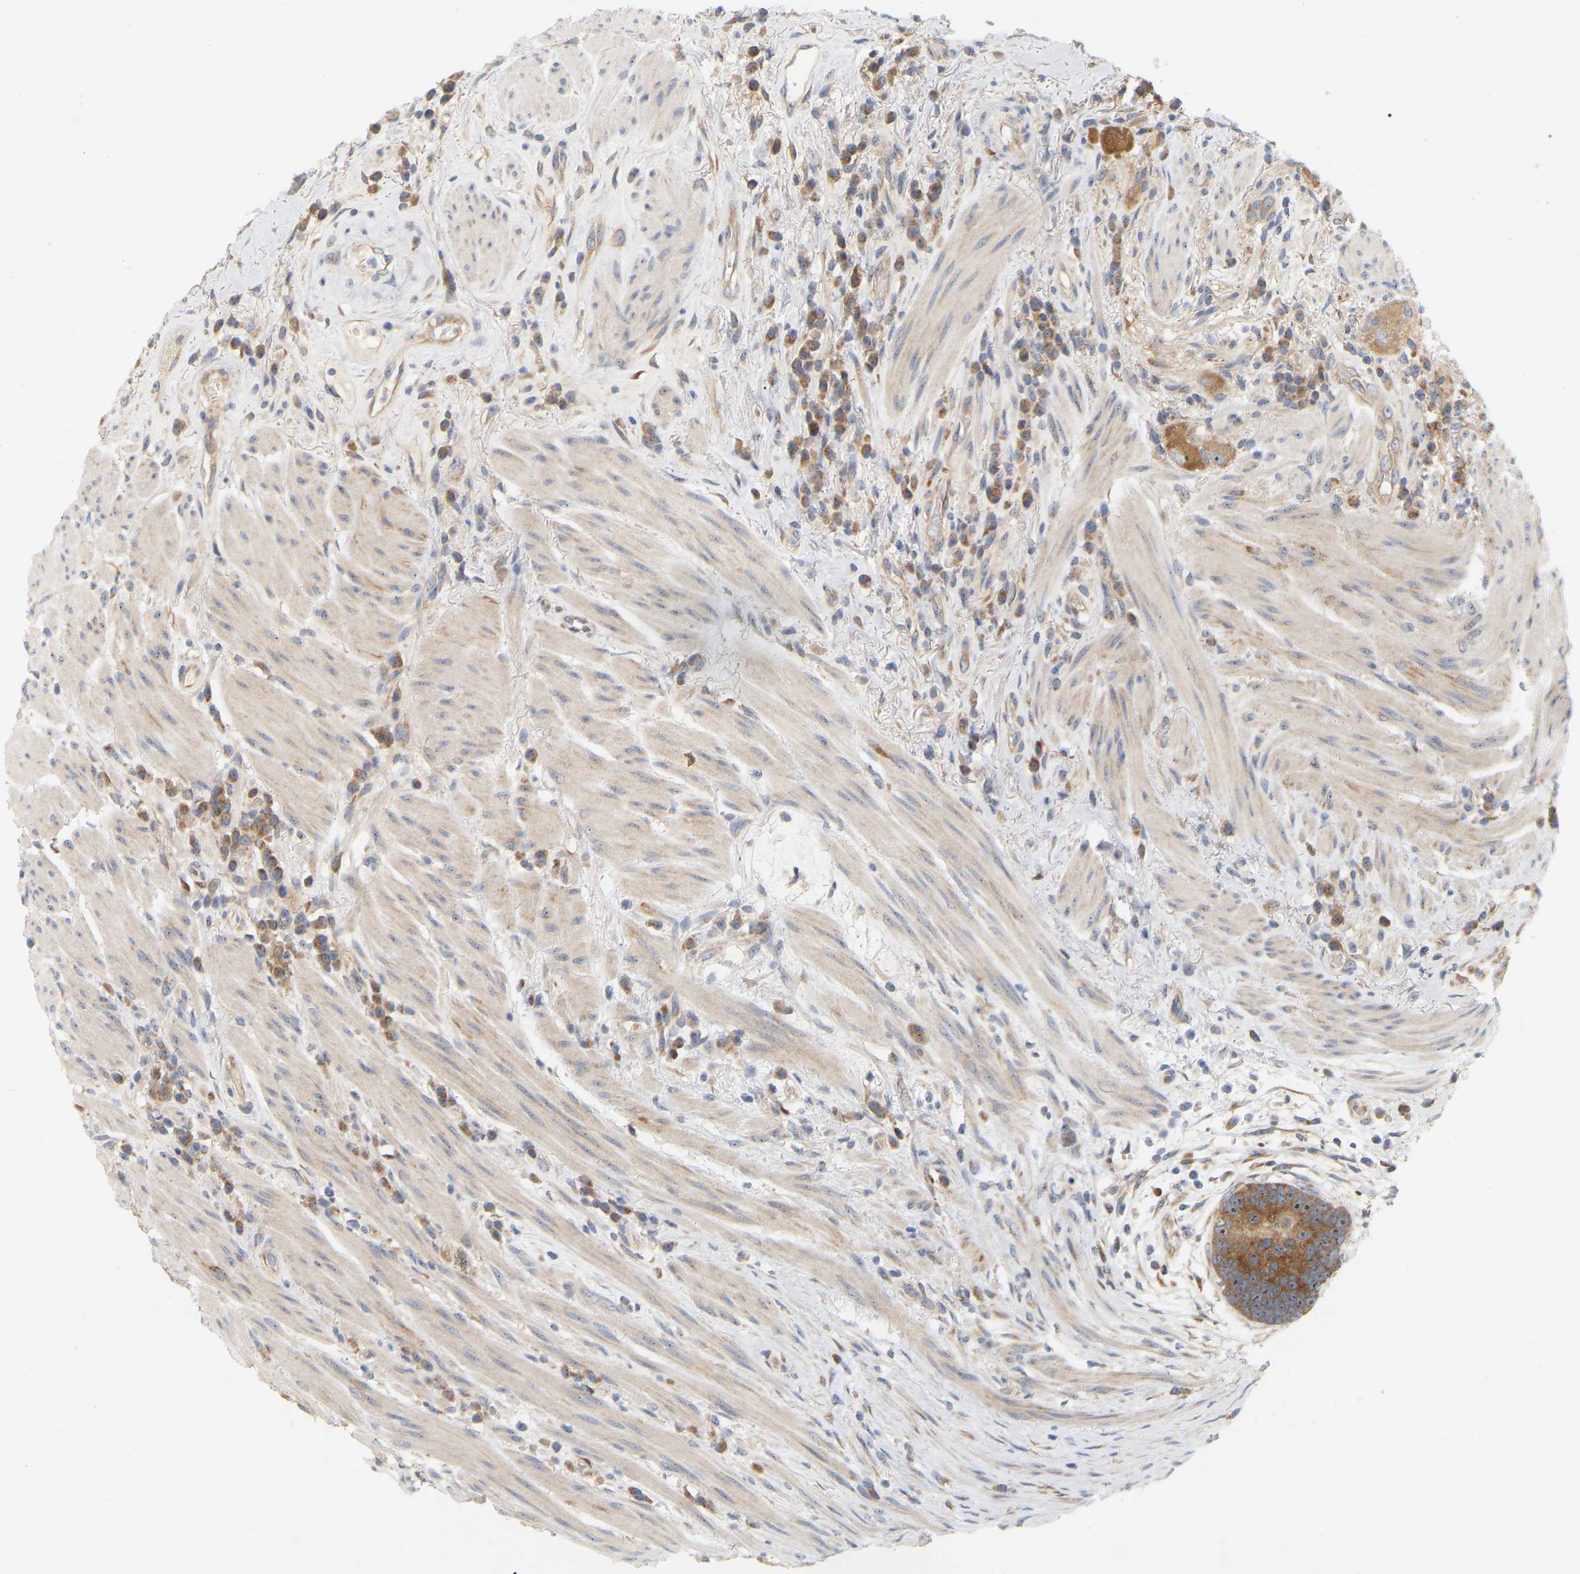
{"staining": {"intensity": "moderate", "quantity": ">75%", "location": "cytoplasmic/membranous,nuclear"}, "tissue": "colorectal cancer", "cell_type": "Tumor cells", "image_type": "cancer", "snomed": [{"axis": "morphology", "description": "Adenocarcinoma, NOS"}, {"axis": "topography", "description": "Rectum"}], "caption": "Immunohistochemistry (DAB) staining of colorectal adenocarcinoma displays moderate cytoplasmic/membranous and nuclear protein staining in about >75% of tumor cells.", "gene": "MINDY4", "patient": {"sex": "female", "age": 89}}